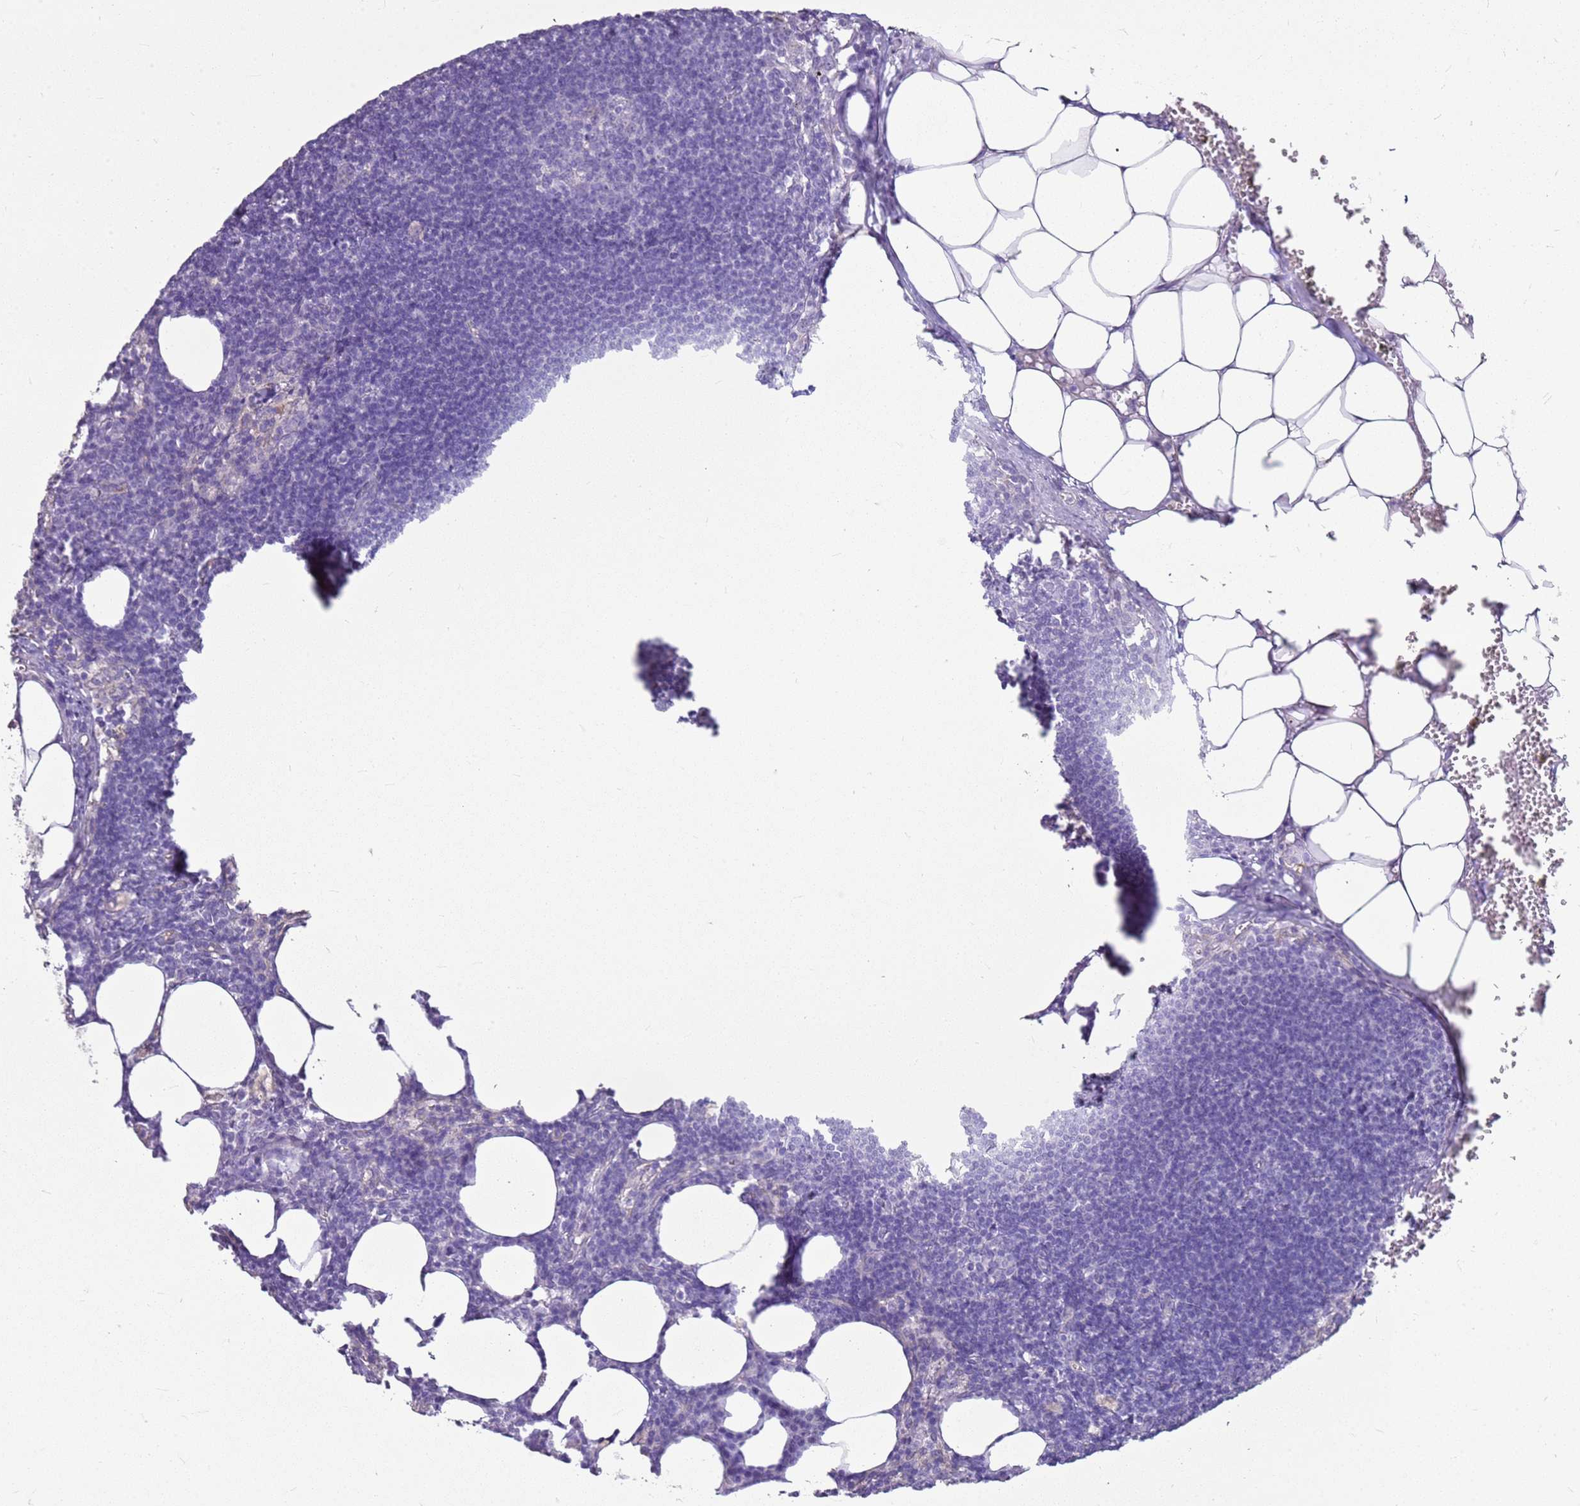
{"staining": {"intensity": "negative", "quantity": "none", "location": "none"}, "tissue": "lymph node", "cell_type": "Germinal center cells", "image_type": "normal", "snomed": [{"axis": "morphology", "description": "Normal tissue, NOS"}, {"axis": "topography", "description": "Lymph node"}], "caption": "Immunohistochemistry photomicrograph of benign lymph node stained for a protein (brown), which displays no expression in germinal center cells.", "gene": "HSPB1", "patient": {"sex": "female", "age": 30}}